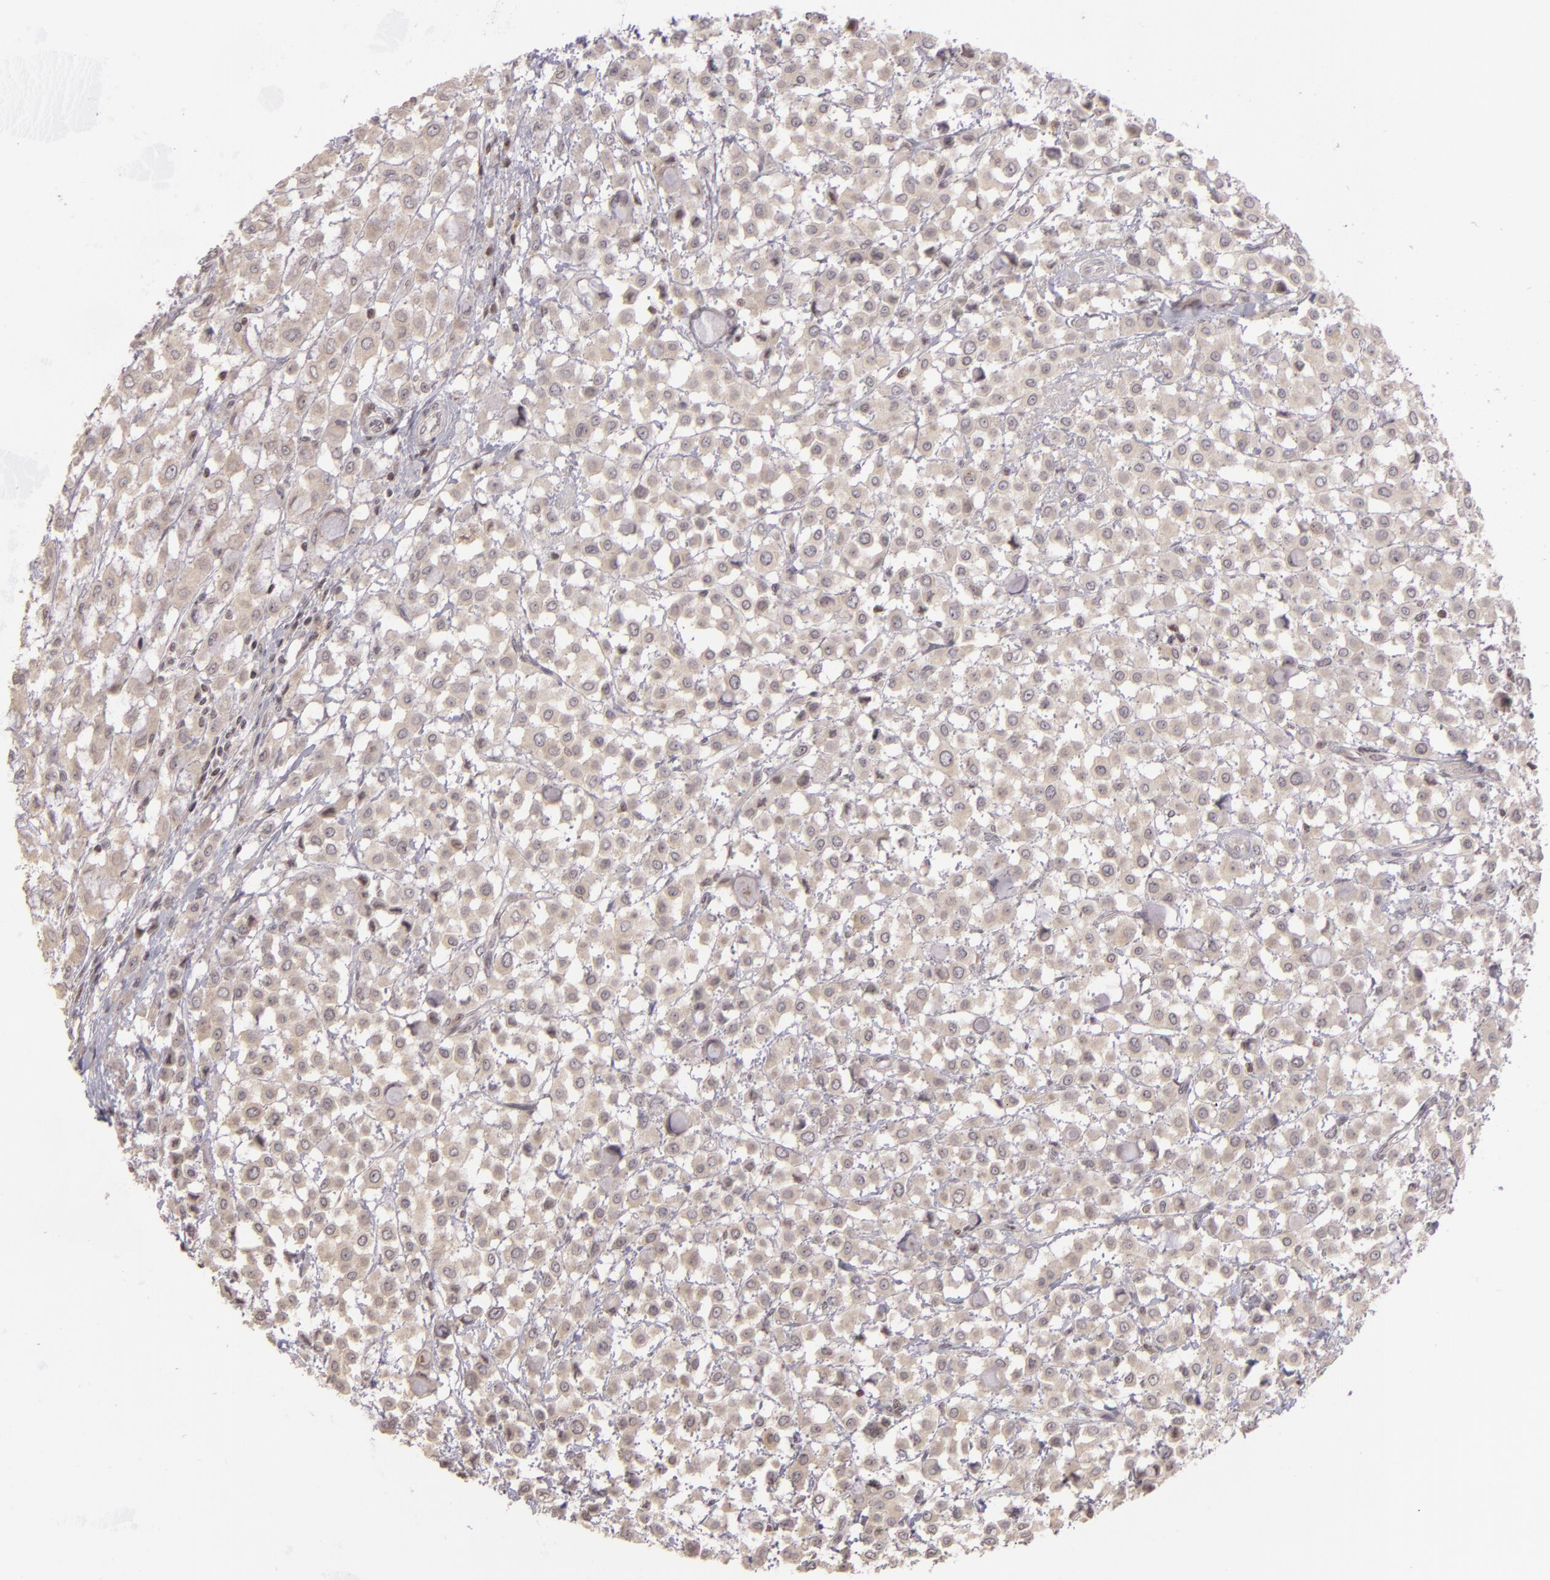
{"staining": {"intensity": "weak", "quantity": ">75%", "location": "cytoplasmic/membranous"}, "tissue": "breast cancer", "cell_type": "Tumor cells", "image_type": "cancer", "snomed": [{"axis": "morphology", "description": "Lobular carcinoma"}, {"axis": "topography", "description": "Breast"}], "caption": "Immunohistochemical staining of lobular carcinoma (breast) demonstrates low levels of weak cytoplasmic/membranous protein positivity in about >75% of tumor cells.", "gene": "AKAP6", "patient": {"sex": "female", "age": 85}}